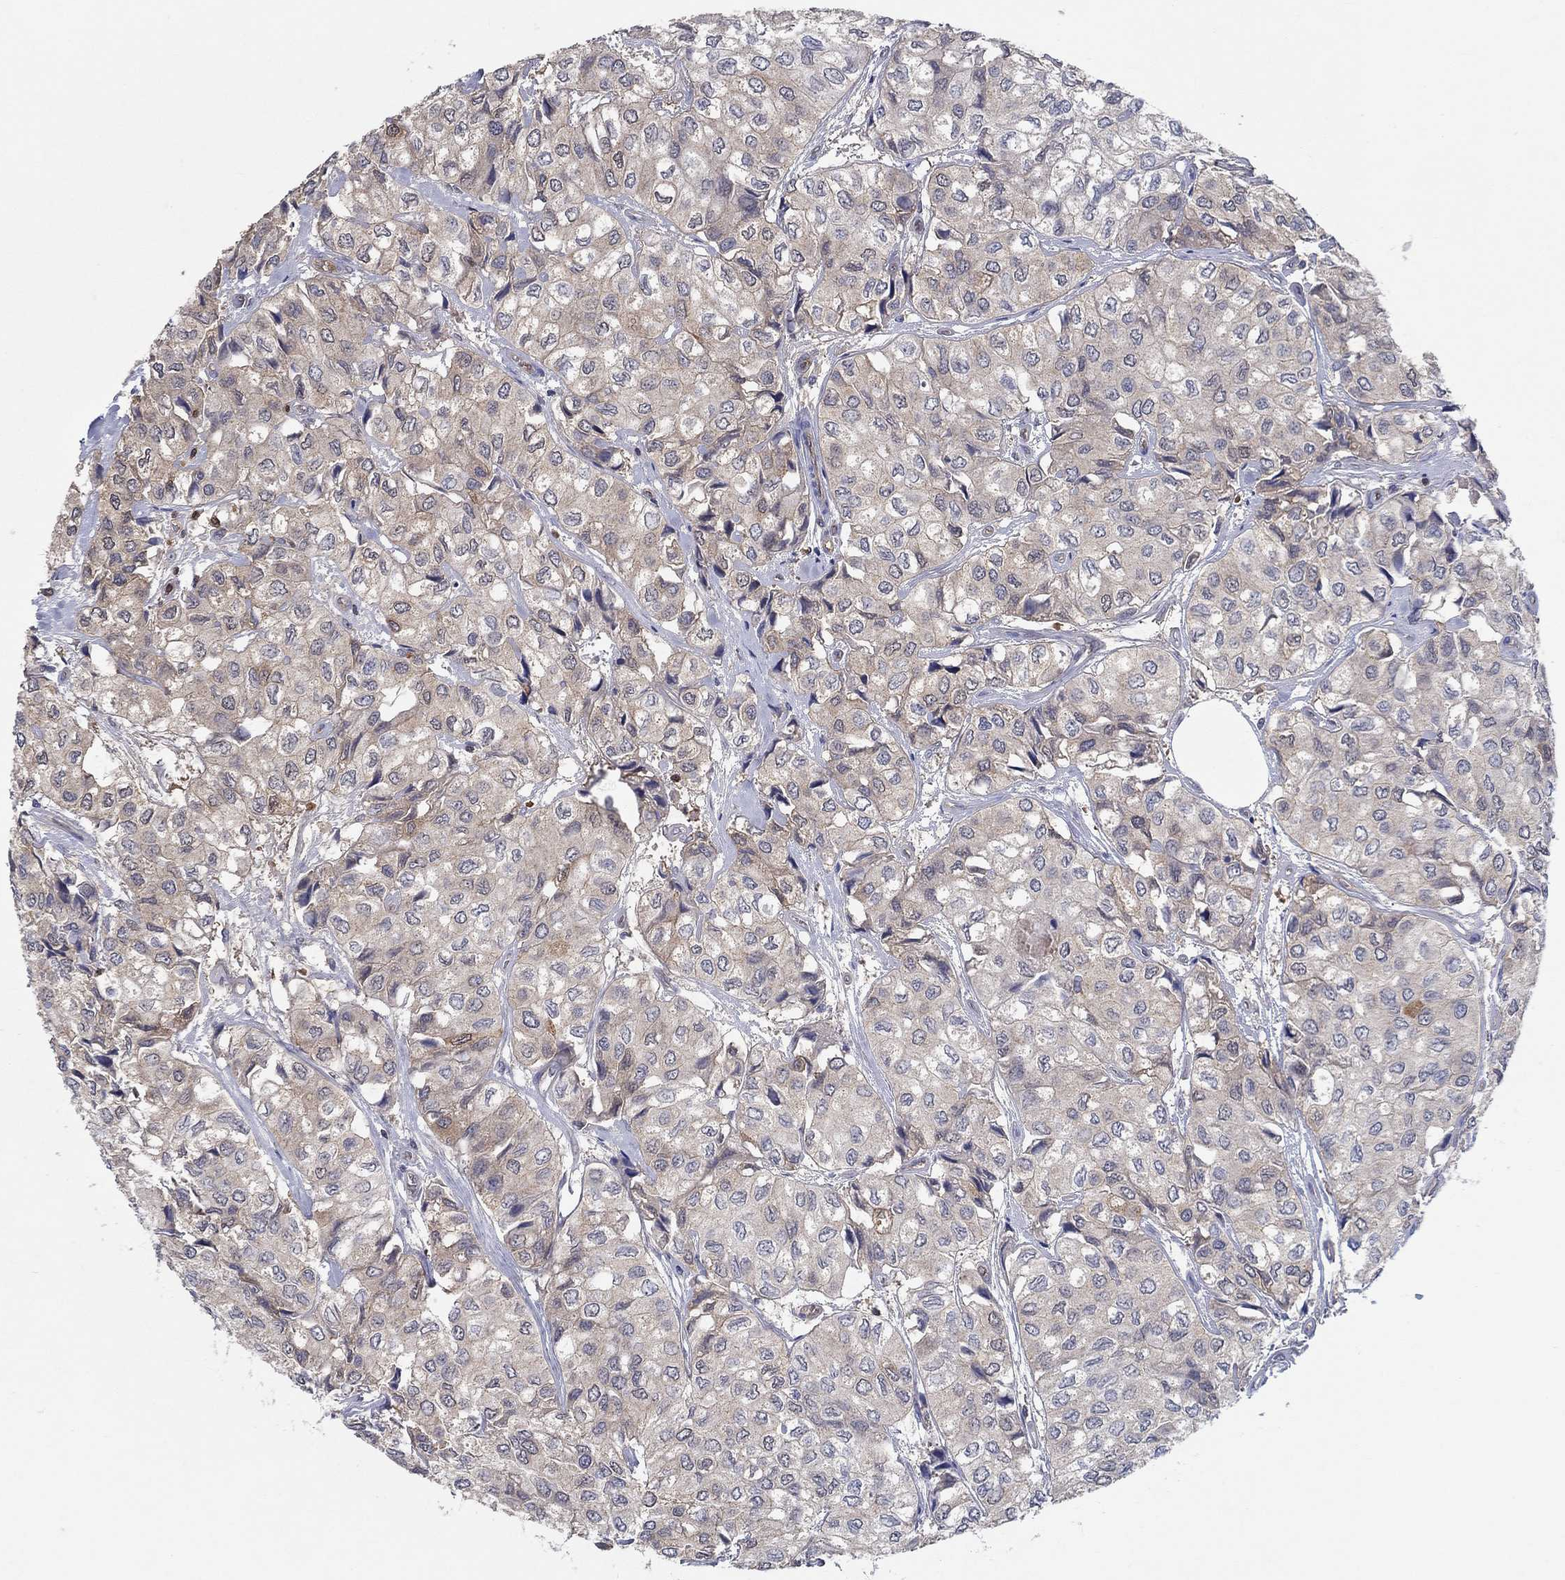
{"staining": {"intensity": "weak", "quantity": "25%-75%", "location": "cytoplasmic/membranous"}, "tissue": "urothelial cancer", "cell_type": "Tumor cells", "image_type": "cancer", "snomed": [{"axis": "morphology", "description": "Urothelial carcinoma, High grade"}, {"axis": "topography", "description": "Urinary bladder"}], "caption": "A photomicrograph of human urothelial cancer stained for a protein exhibits weak cytoplasmic/membranous brown staining in tumor cells.", "gene": "AGFG2", "patient": {"sex": "male", "age": 73}}